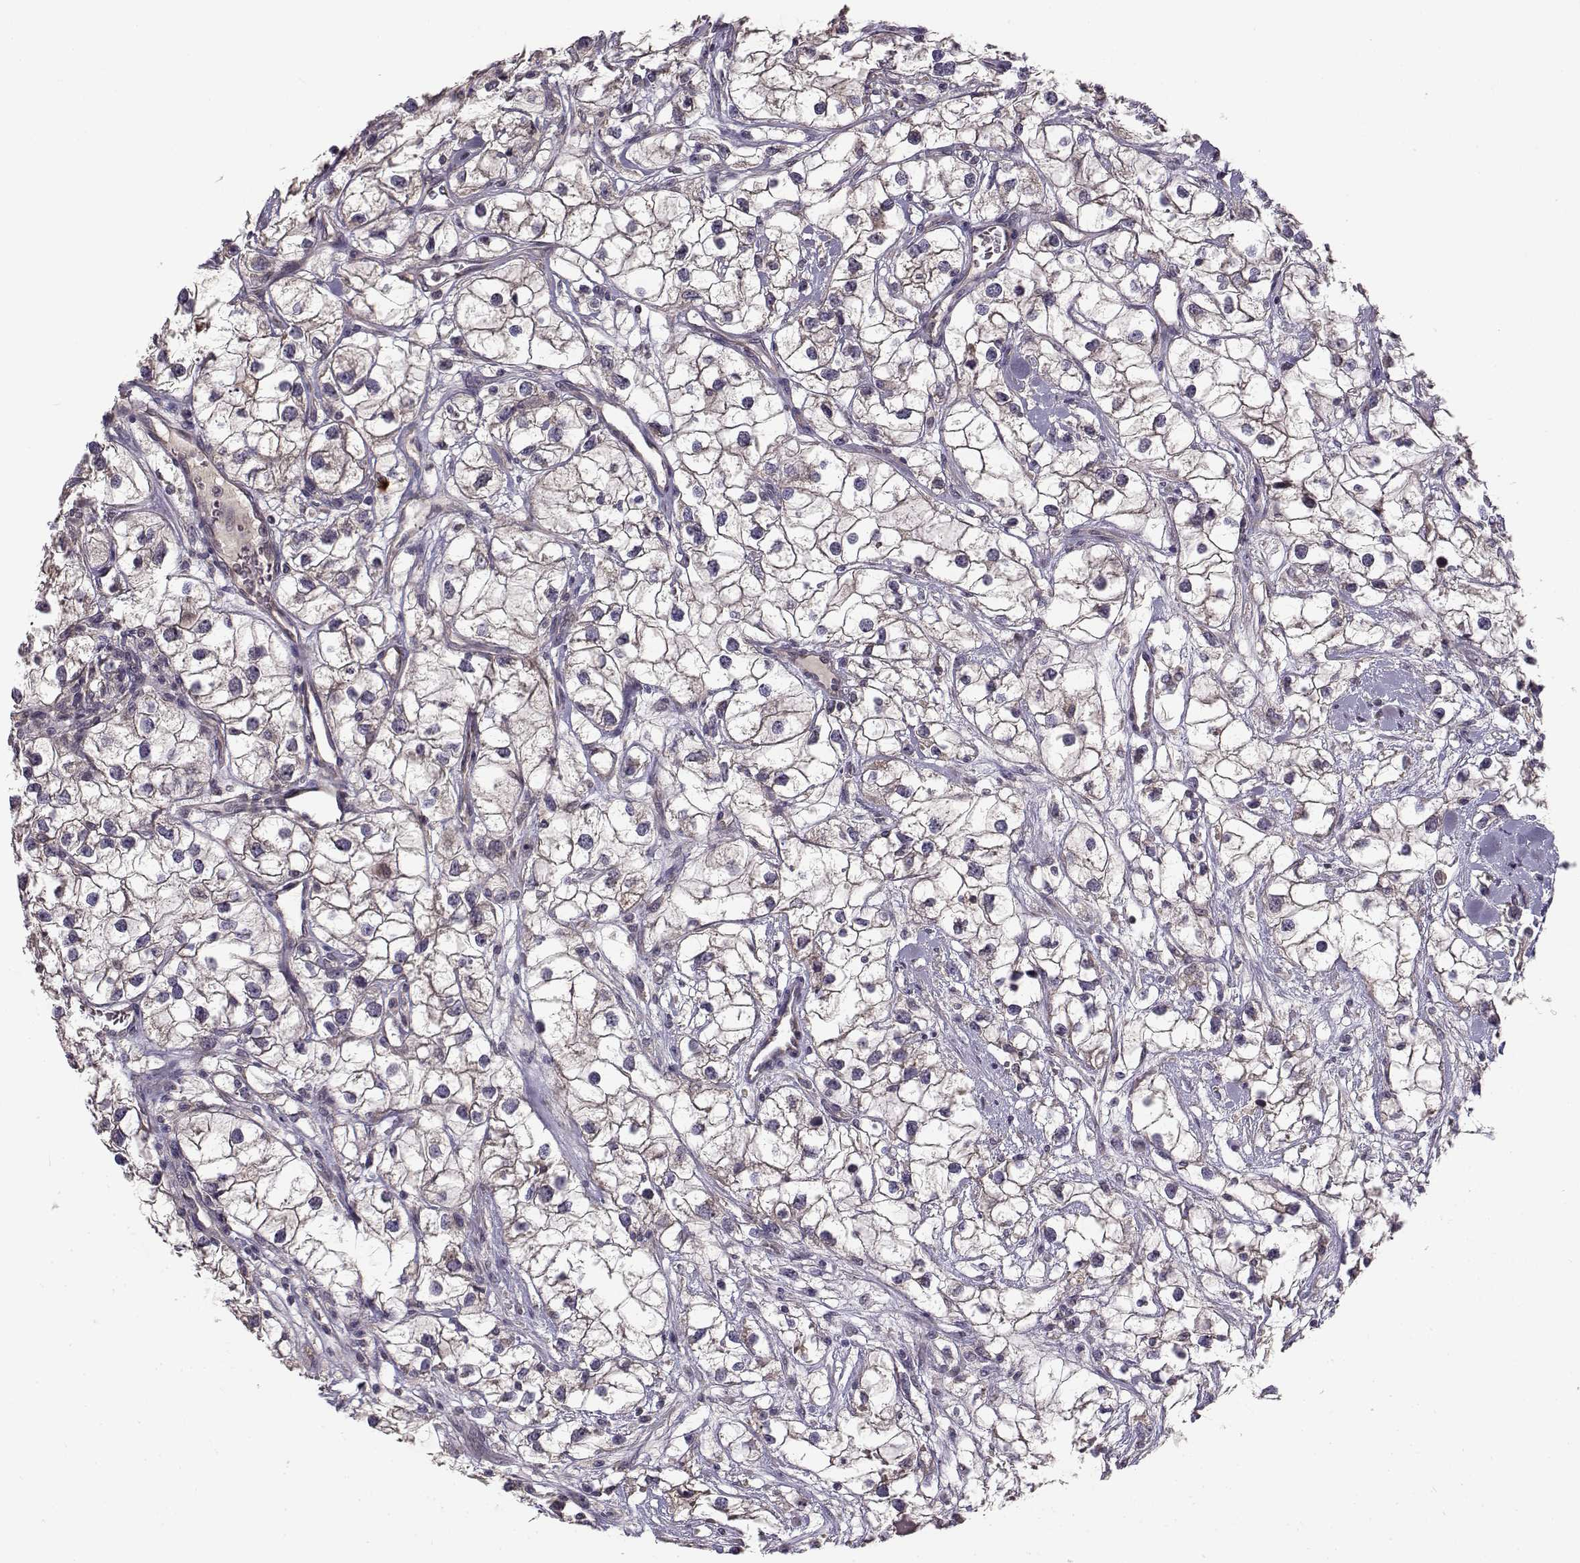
{"staining": {"intensity": "negative", "quantity": "none", "location": "none"}, "tissue": "renal cancer", "cell_type": "Tumor cells", "image_type": "cancer", "snomed": [{"axis": "morphology", "description": "Adenocarcinoma, NOS"}, {"axis": "topography", "description": "Kidney"}], "caption": "Adenocarcinoma (renal) stained for a protein using immunohistochemistry demonstrates no expression tumor cells.", "gene": "ENTPD8", "patient": {"sex": "male", "age": 59}}